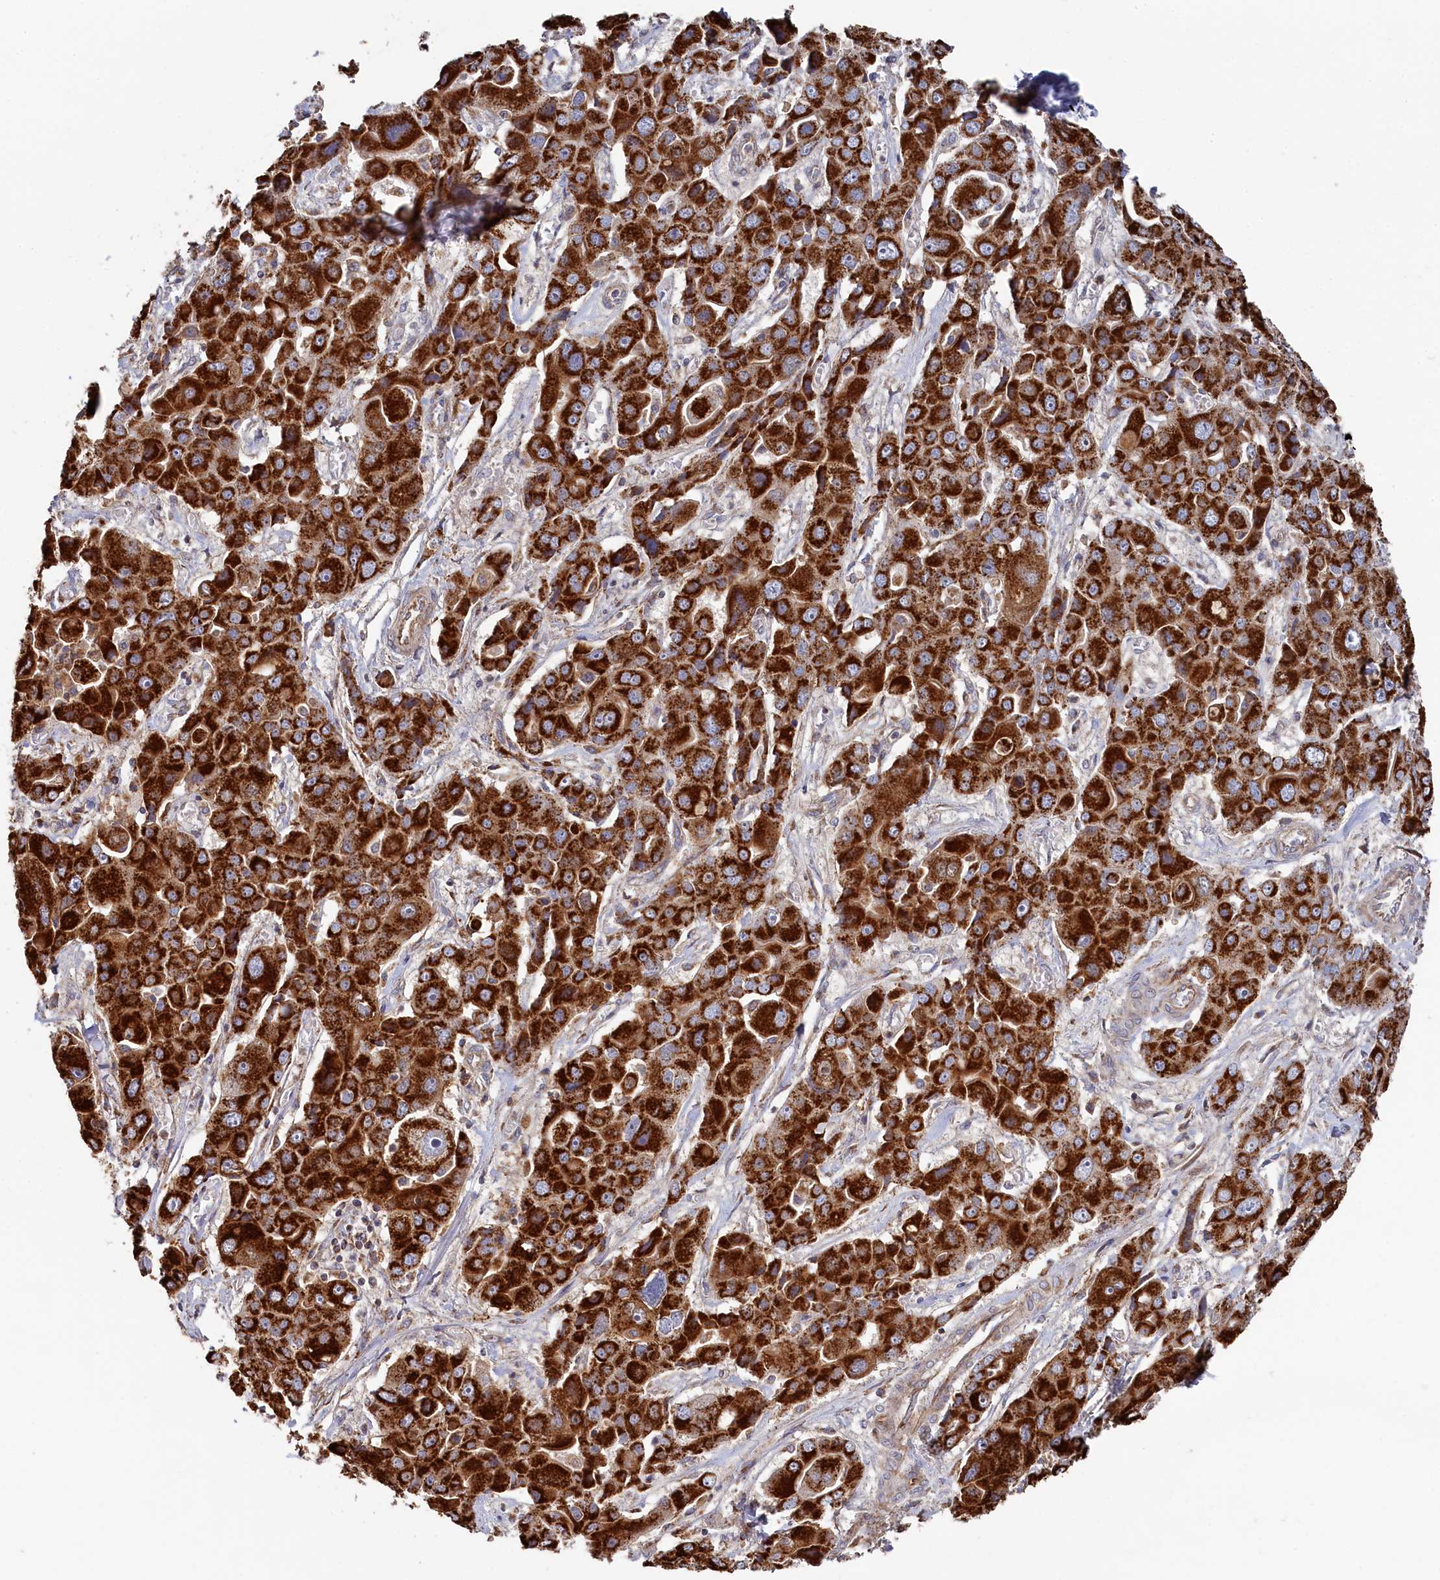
{"staining": {"intensity": "strong", "quantity": ">75%", "location": "cytoplasmic/membranous"}, "tissue": "liver cancer", "cell_type": "Tumor cells", "image_type": "cancer", "snomed": [{"axis": "morphology", "description": "Cholangiocarcinoma"}, {"axis": "topography", "description": "Liver"}], "caption": "Immunohistochemical staining of human liver cancer (cholangiocarcinoma) shows high levels of strong cytoplasmic/membranous expression in about >75% of tumor cells.", "gene": "HAUS2", "patient": {"sex": "male", "age": 67}}